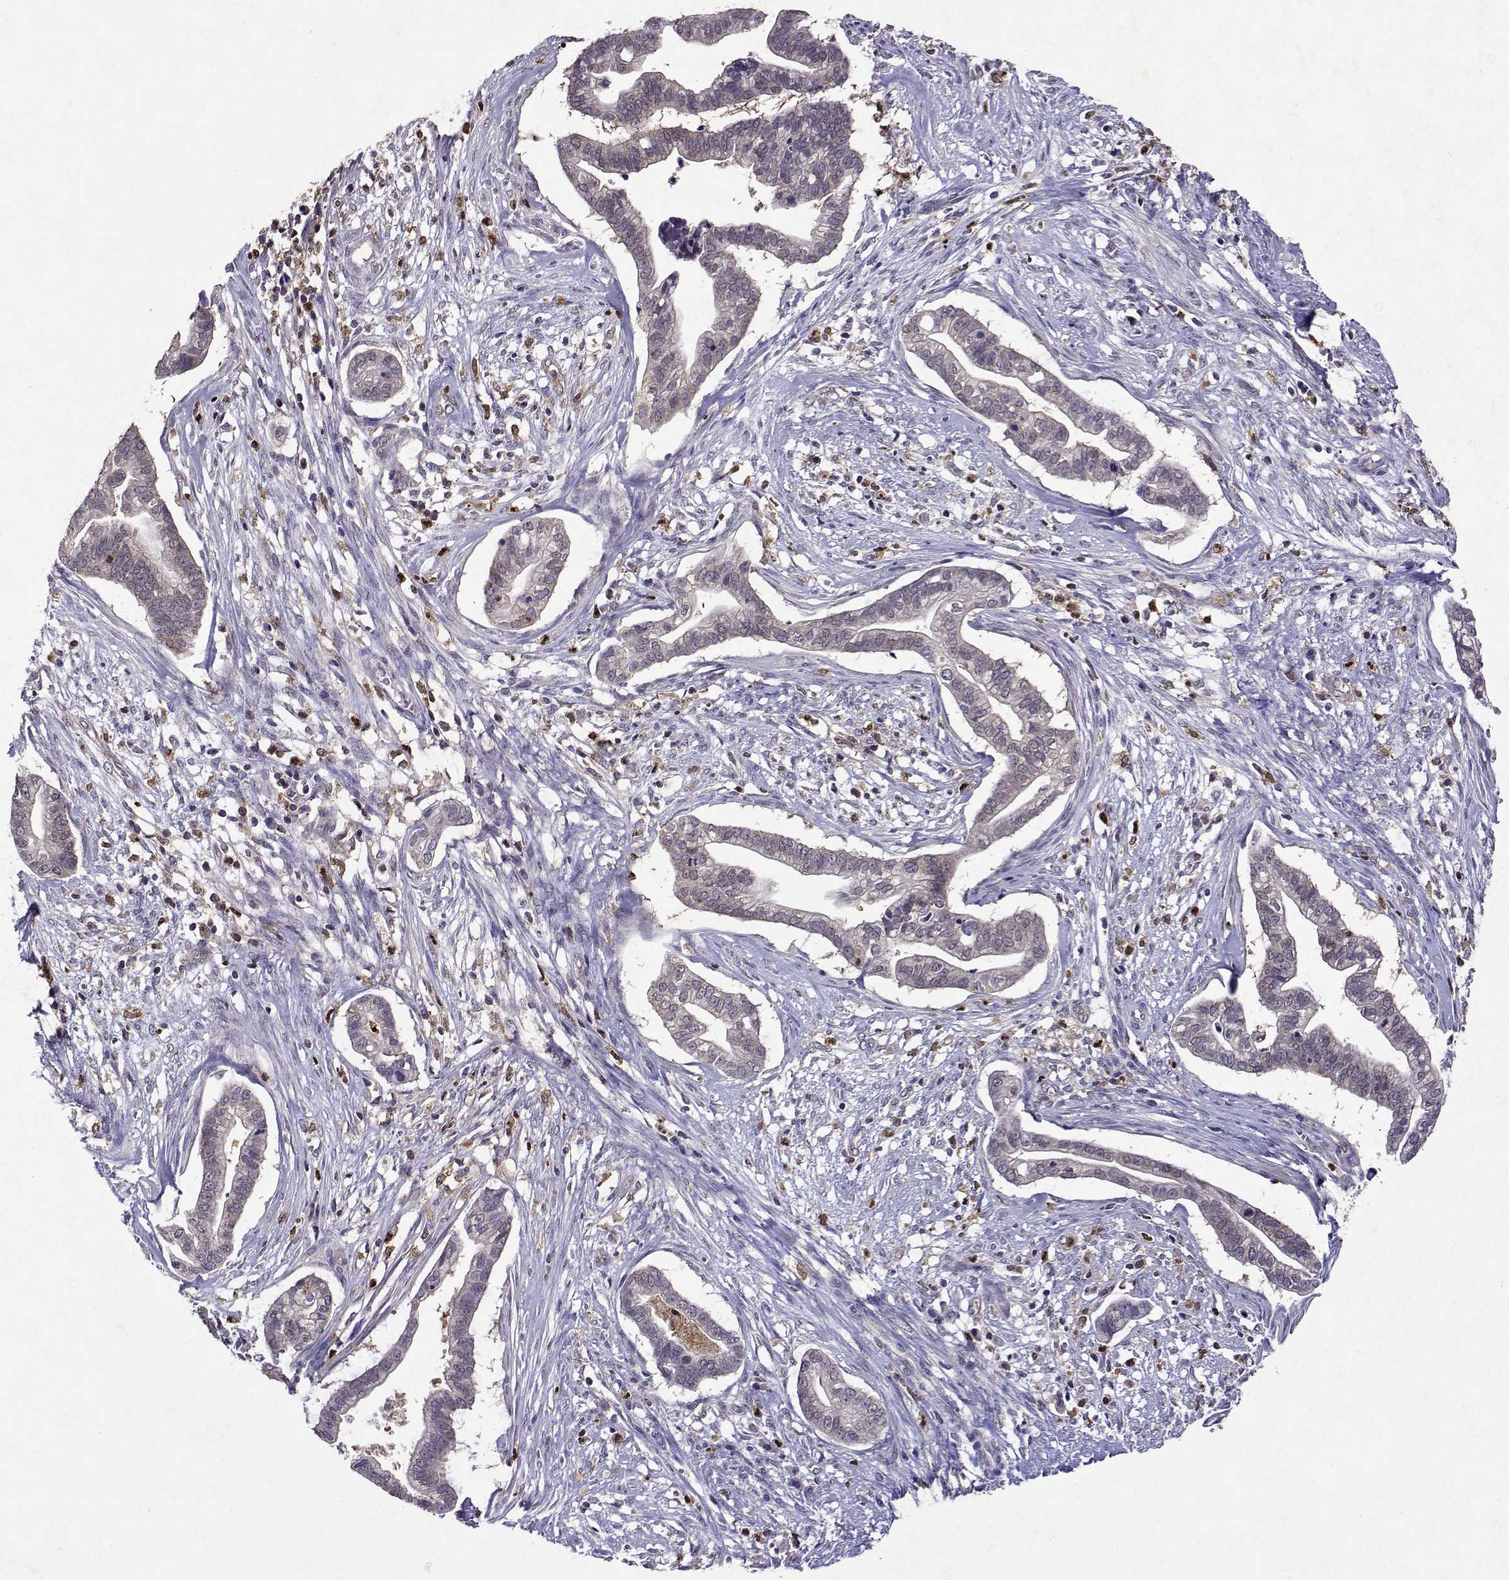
{"staining": {"intensity": "negative", "quantity": "none", "location": "none"}, "tissue": "cervical cancer", "cell_type": "Tumor cells", "image_type": "cancer", "snomed": [{"axis": "morphology", "description": "Adenocarcinoma, NOS"}, {"axis": "topography", "description": "Cervix"}], "caption": "This histopathology image is of cervical cancer stained with immunohistochemistry to label a protein in brown with the nuclei are counter-stained blue. There is no staining in tumor cells.", "gene": "APAF1", "patient": {"sex": "female", "age": 62}}